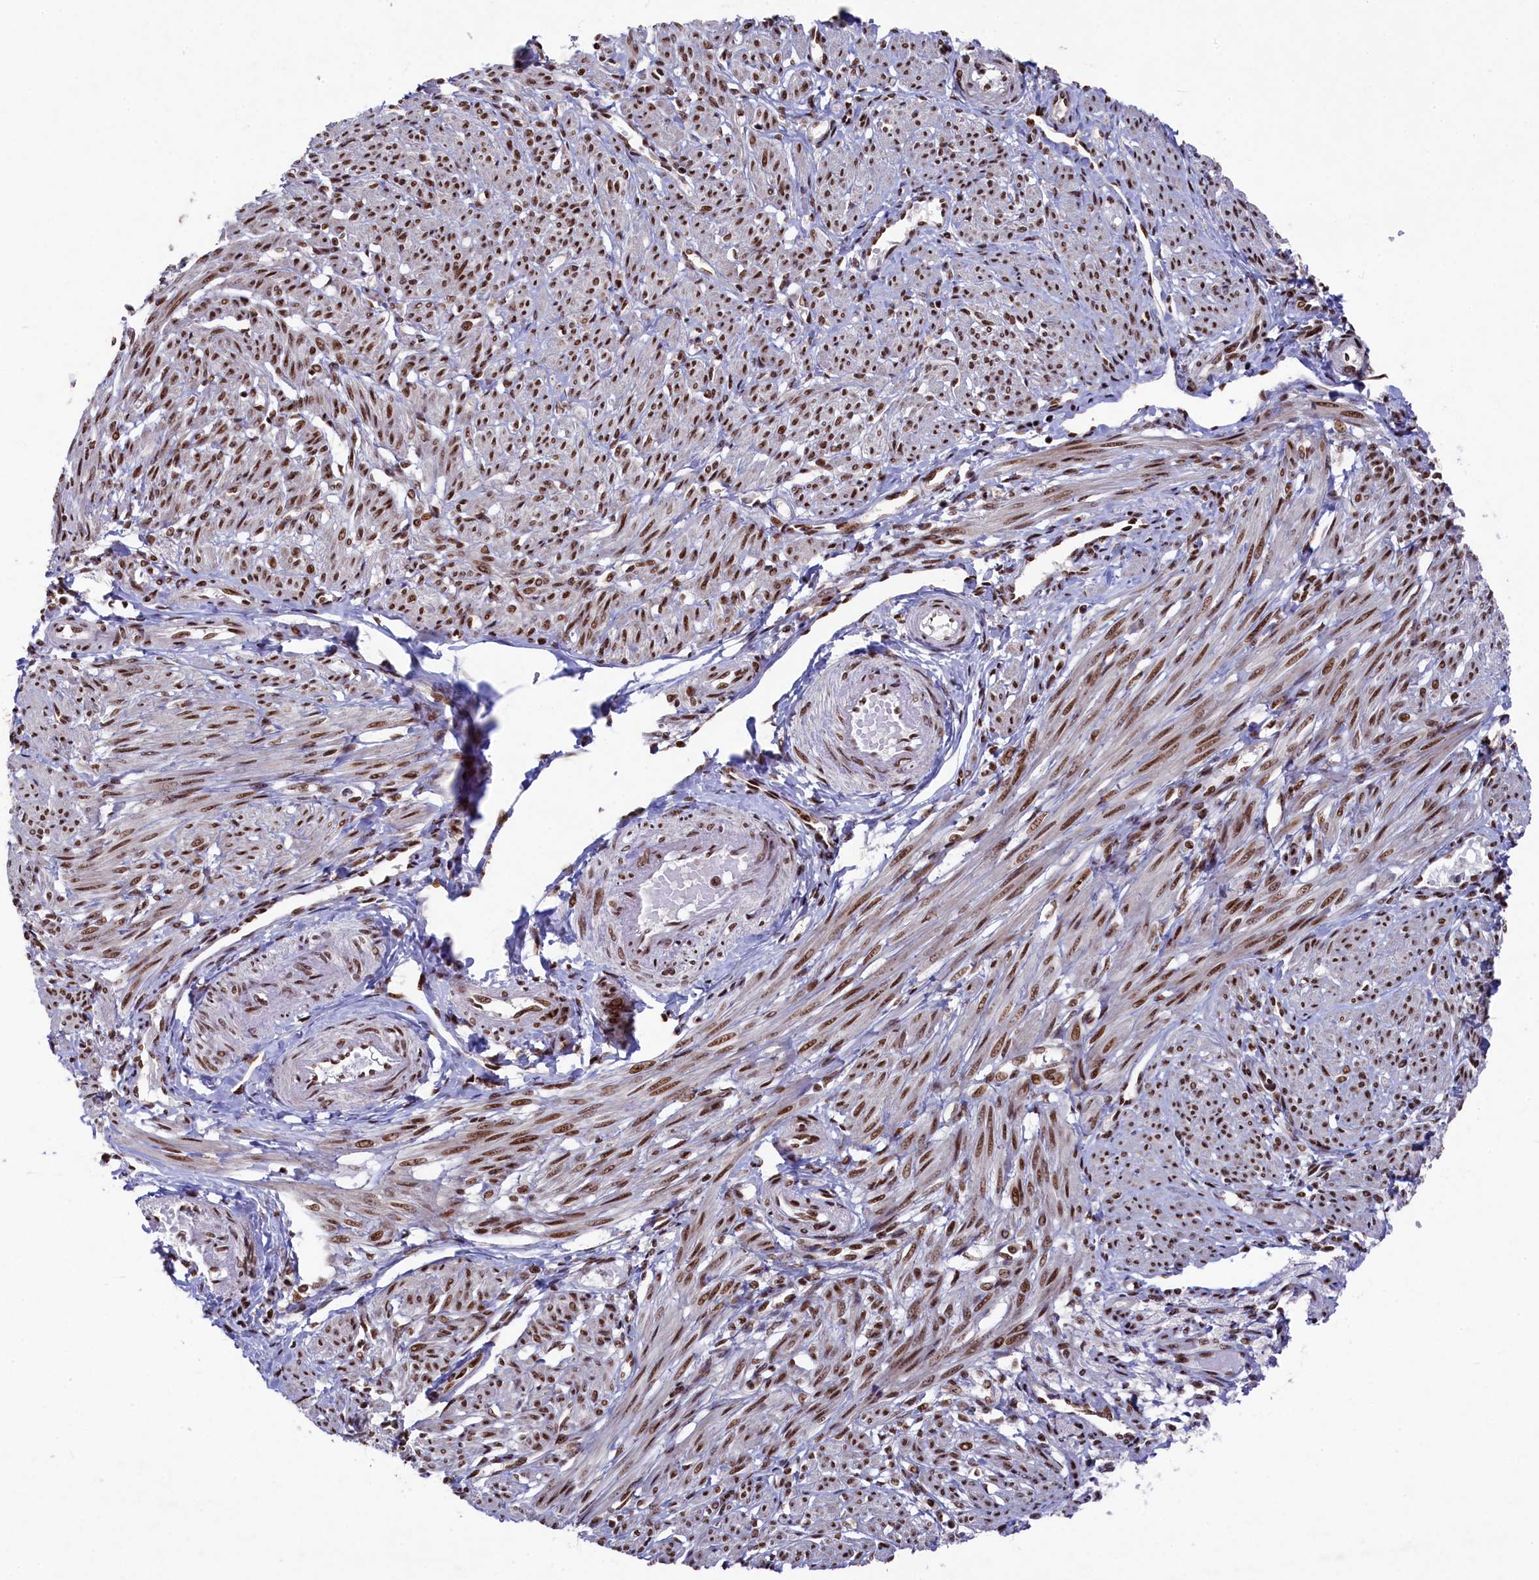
{"staining": {"intensity": "moderate", "quantity": ">75%", "location": "nuclear"}, "tissue": "smooth muscle", "cell_type": "Smooth muscle cells", "image_type": "normal", "snomed": [{"axis": "morphology", "description": "Normal tissue, NOS"}, {"axis": "topography", "description": "Smooth muscle"}], "caption": "Normal smooth muscle reveals moderate nuclear staining in approximately >75% of smooth muscle cells The protein of interest is shown in brown color, while the nuclei are stained blue..", "gene": "PRPF31", "patient": {"sex": "female", "age": 39}}